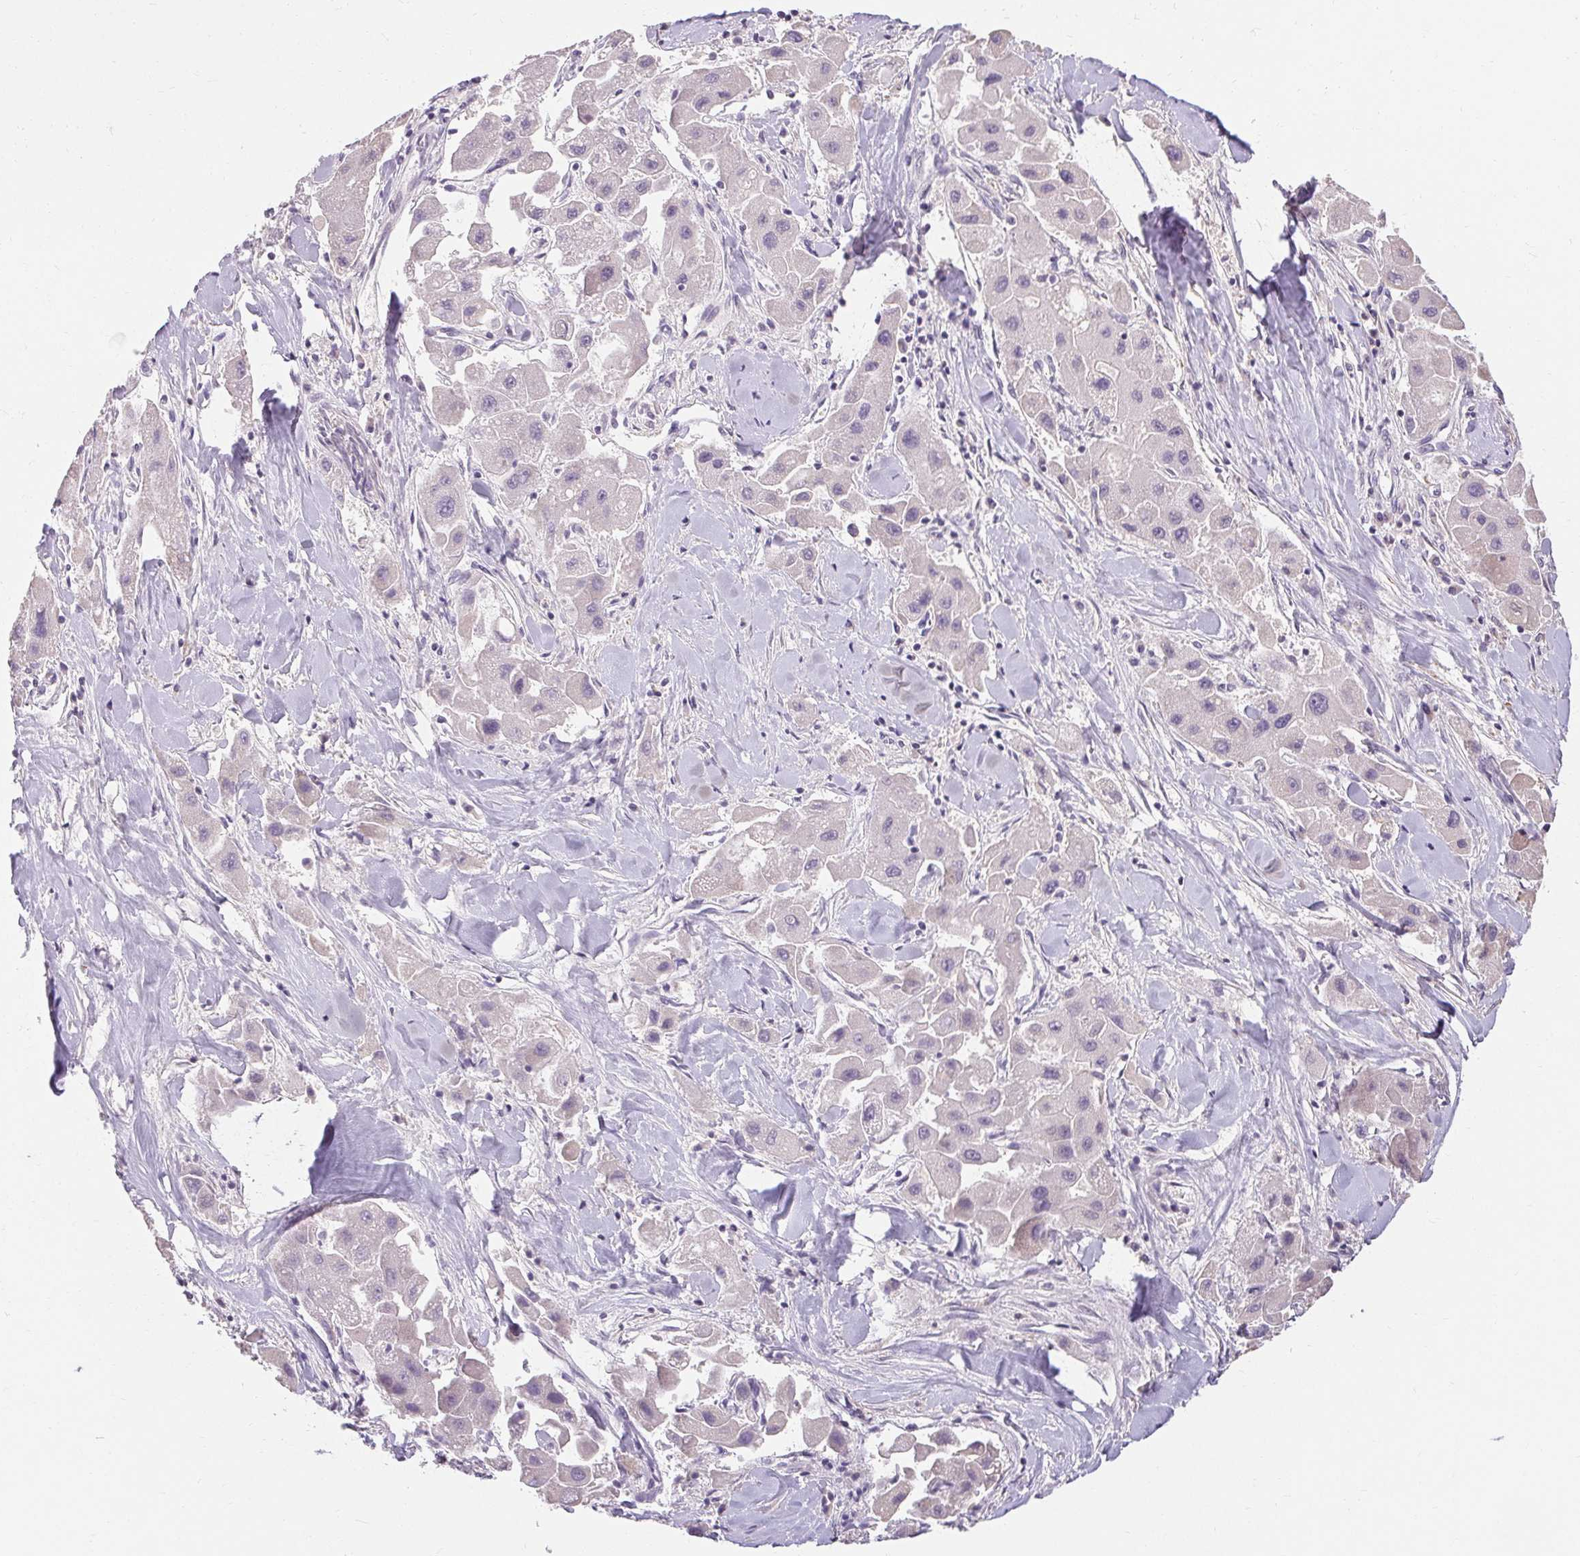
{"staining": {"intensity": "negative", "quantity": "none", "location": "none"}, "tissue": "liver cancer", "cell_type": "Tumor cells", "image_type": "cancer", "snomed": [{"axis": "morphology", "description": "Carcinoma, Hepatocellular, NOS"}, {"axis": "topography", "description": "Liver"}], "caption": "A micrograph of liver cancer stained for a protein displays no brown staining in tumor cells. The staining is performed using DAB (3,3'-diaminobenzidine) brown chromogen with nuclei counter-stained in using hematoxylin.", "gene": "TMEM52B", "patient": {"sex": "male", "age": 24}}